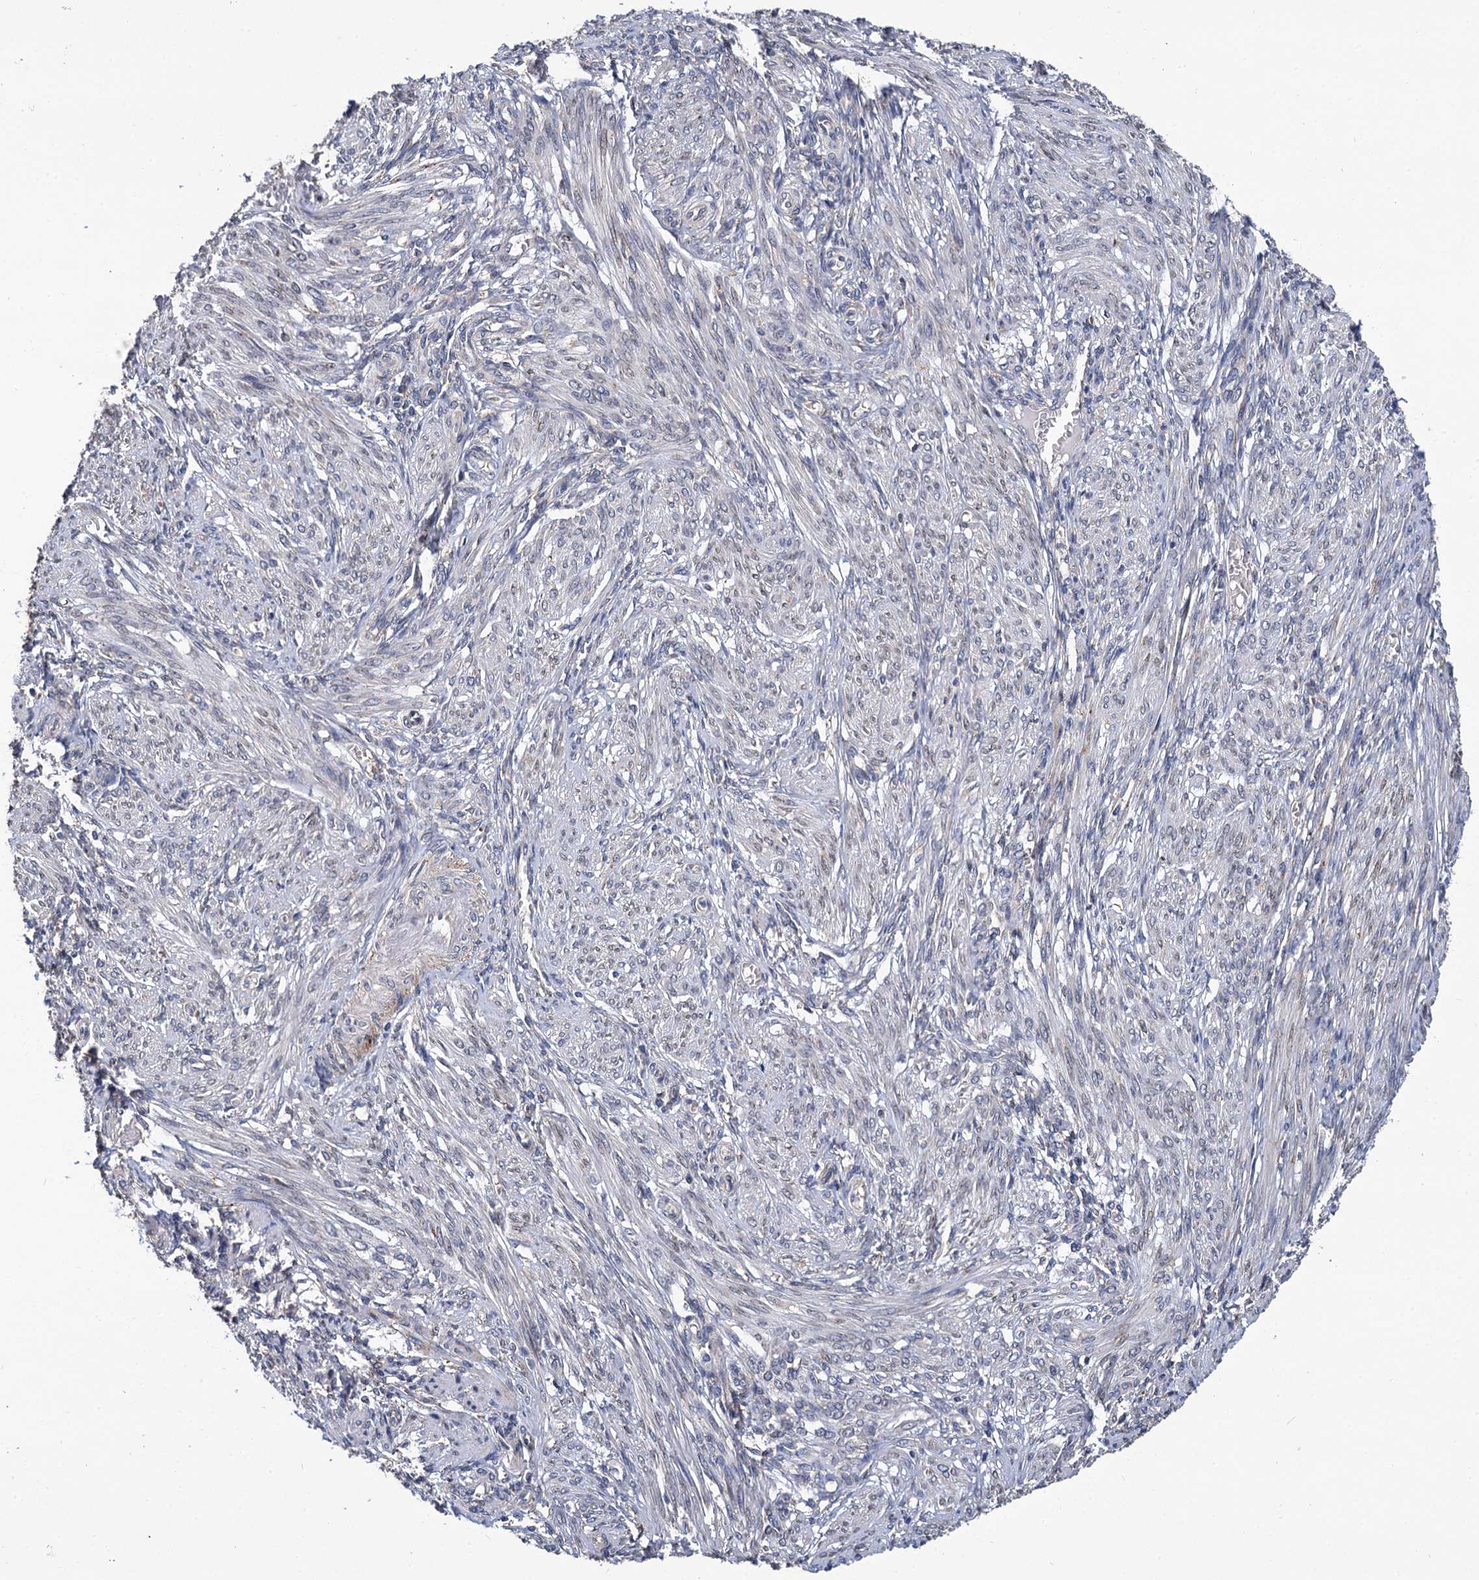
{"staining": {"intensity": "moderate", "quantity": "25%-75%", "location": "cytoplasmic/membranous"}, "tissue": "smooth muscle", "cell_type": "Smooth muscle cells", "image_type": "normal", "snomed": [{"axis": "morphology", "description": "Normal tissue, NOS"}, {"axis": "topography", "description": "Smooth muscle"}], "caption": "High-magnification brightfield microscopy of normal smooth muscle stained with DAB (brown) and counterstained with hematoxylin (blue). smooth muscle cells exhibit moderate cytoplasmic/membranous staining is appreciated in approximately25%-75% of cells.", "gene": "SUPV3L1", "patient": {"sex": "female", "age": 39}}